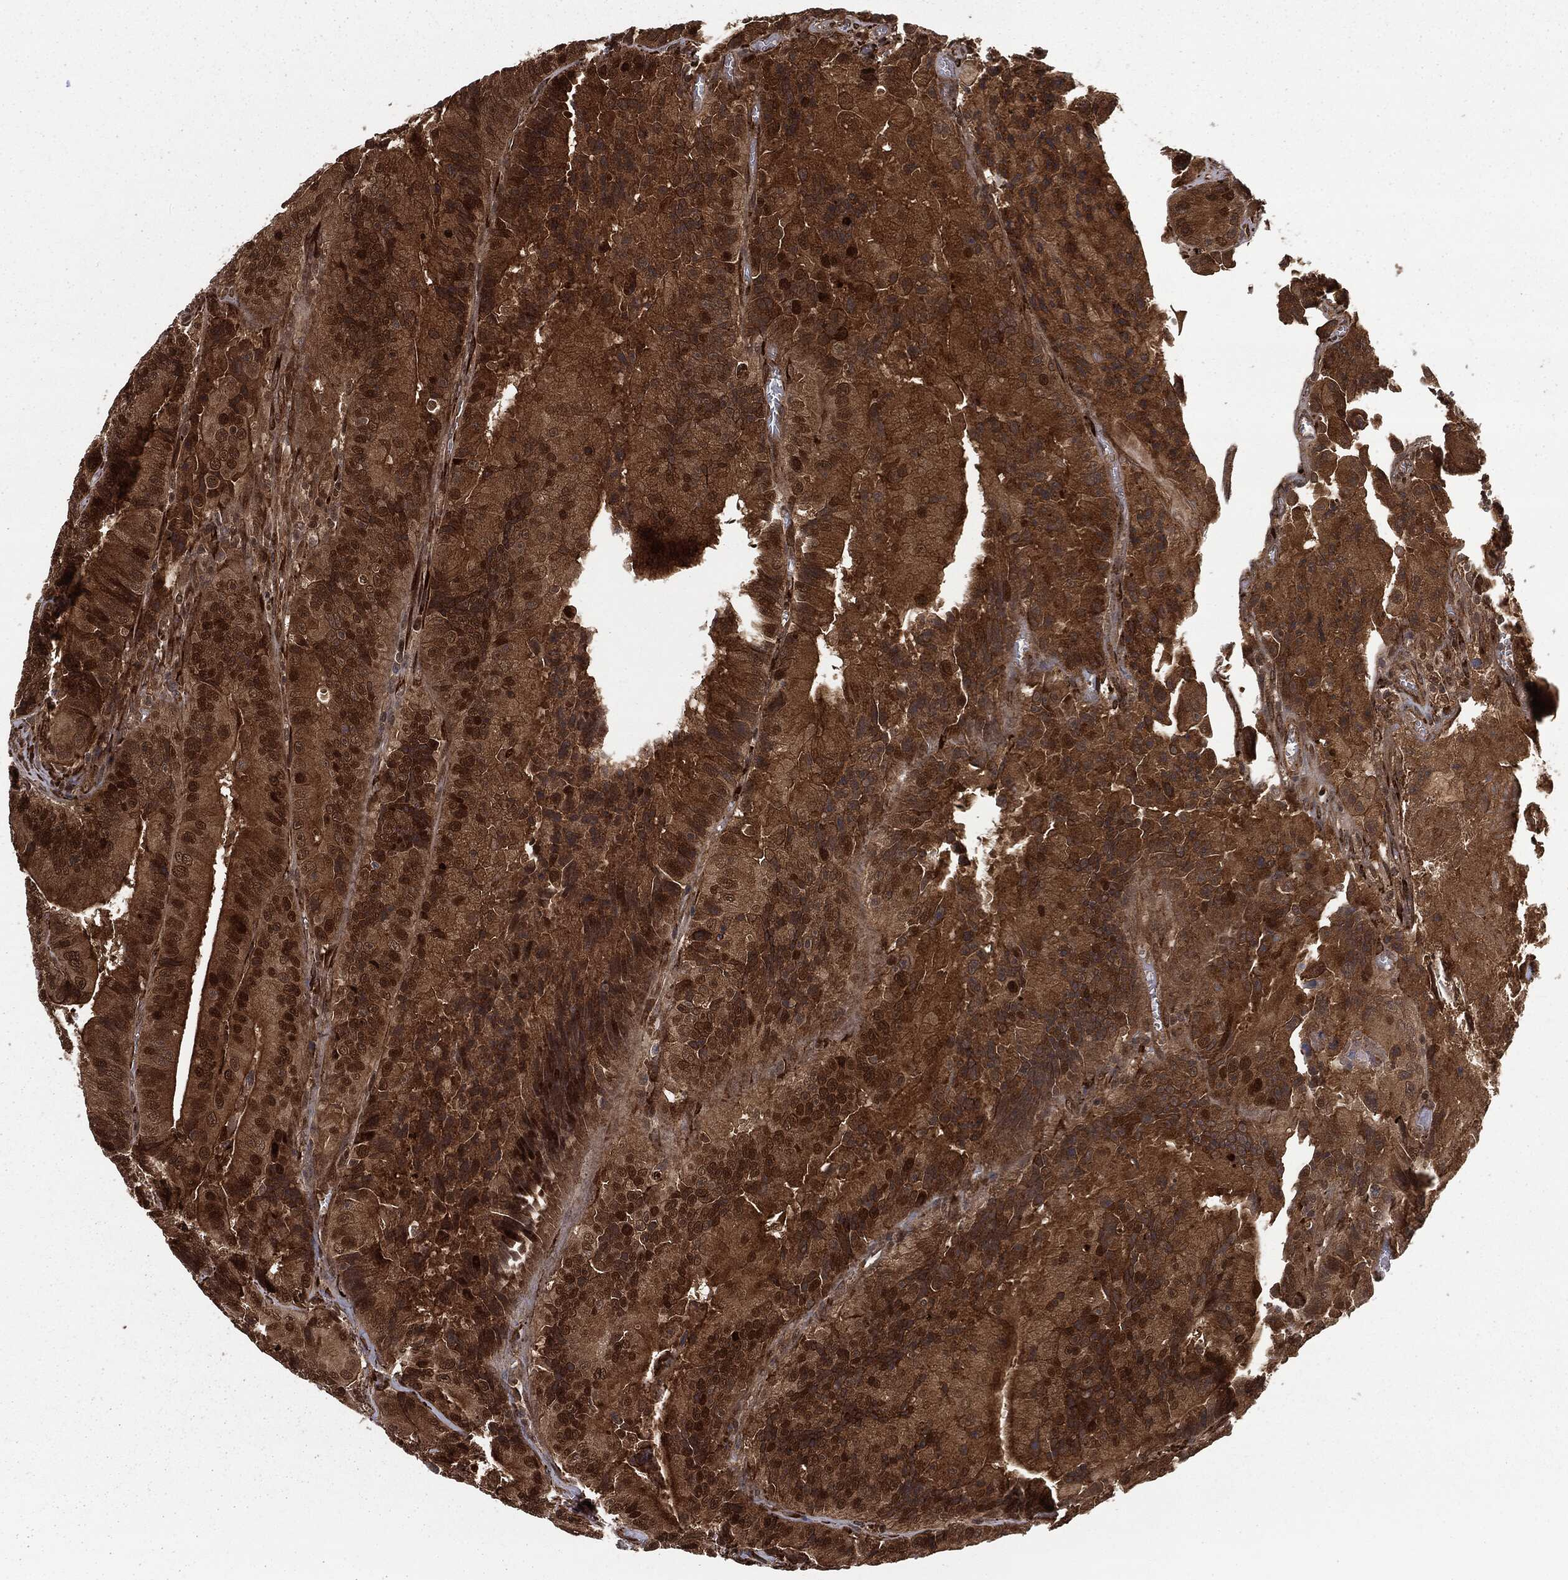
{"staining": {"intensity": "strong", "quantity": ">75%", "location": "cytoplasmic/membranous,nuclear"}, "tissue": "colorectal cancer", "cell_type": "Tumor cells", "image_type": "cancer", "snomed": [{"axis": "morphology", "description": "Adenocarcinoma, NOS"}, {"axis": "topography", "description": "Colon"}], "caption": "This is an image of IHC staining of colorectal cancer, which shows strong expression in the cytoplasmic/membranous and nuclear of tumor cells.", "gene": "RANBP9", "patient": {"sex": "female", "age": 86}}